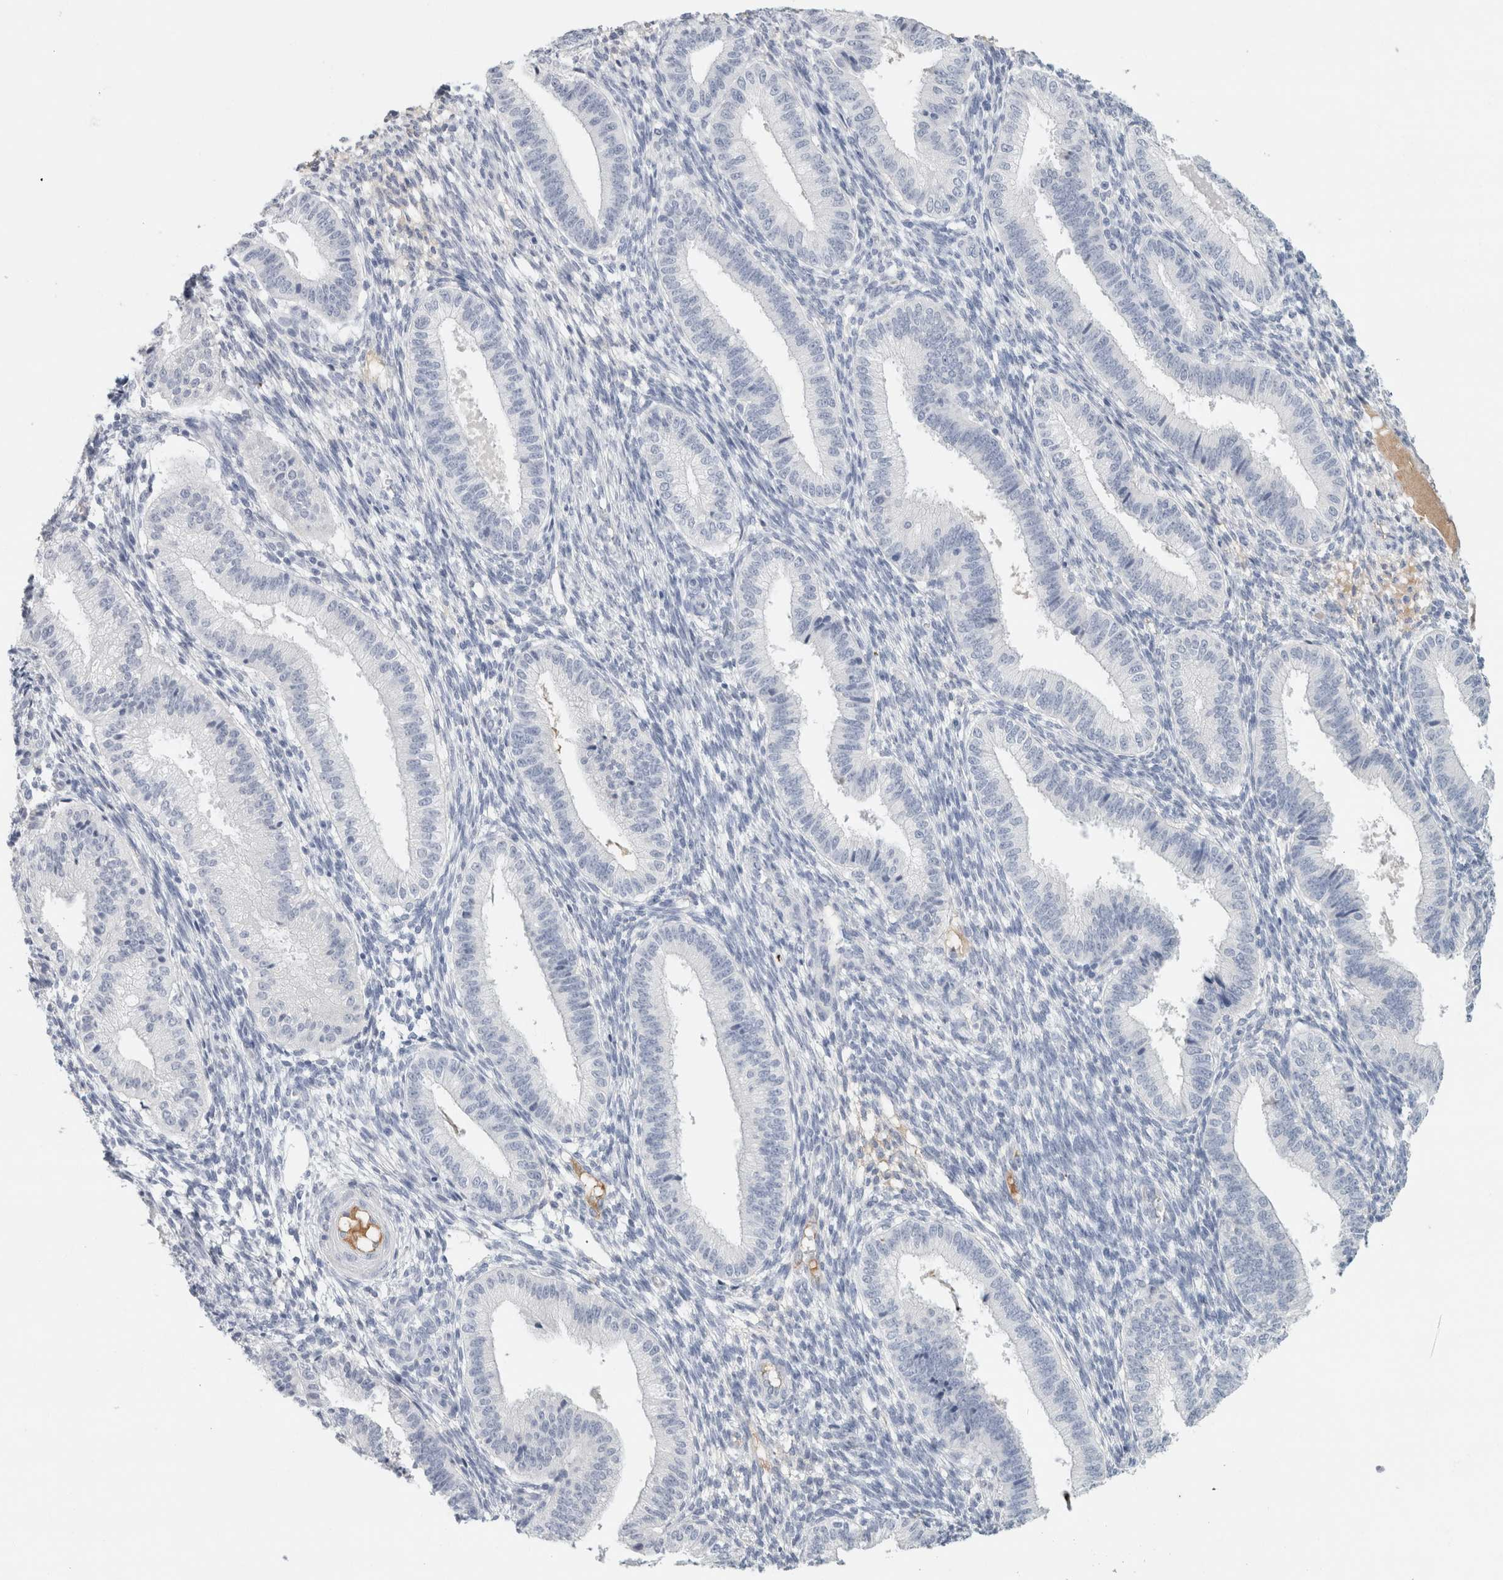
{"staining": {"intensity": "negative", "quantity": "none", "location": "none"}, "tissue": "endometrium", "cell_type": "Cells in endometrial stroma", "image_type": "normal", "snomed": [{"axis": "morphology", "description": "Normal tissue, NOS"}, {"axis": "topography", "description": "Endometrium"}], "caption": "High magnification brightfield microscopy of unremarkable endometrium stained with DAB (brown) and counterstained with hematoxylin (blue): cells in endometrial stroma show no significant staining.", "gene": "IL6", "patient": {"sex": "female", "age": 39}}